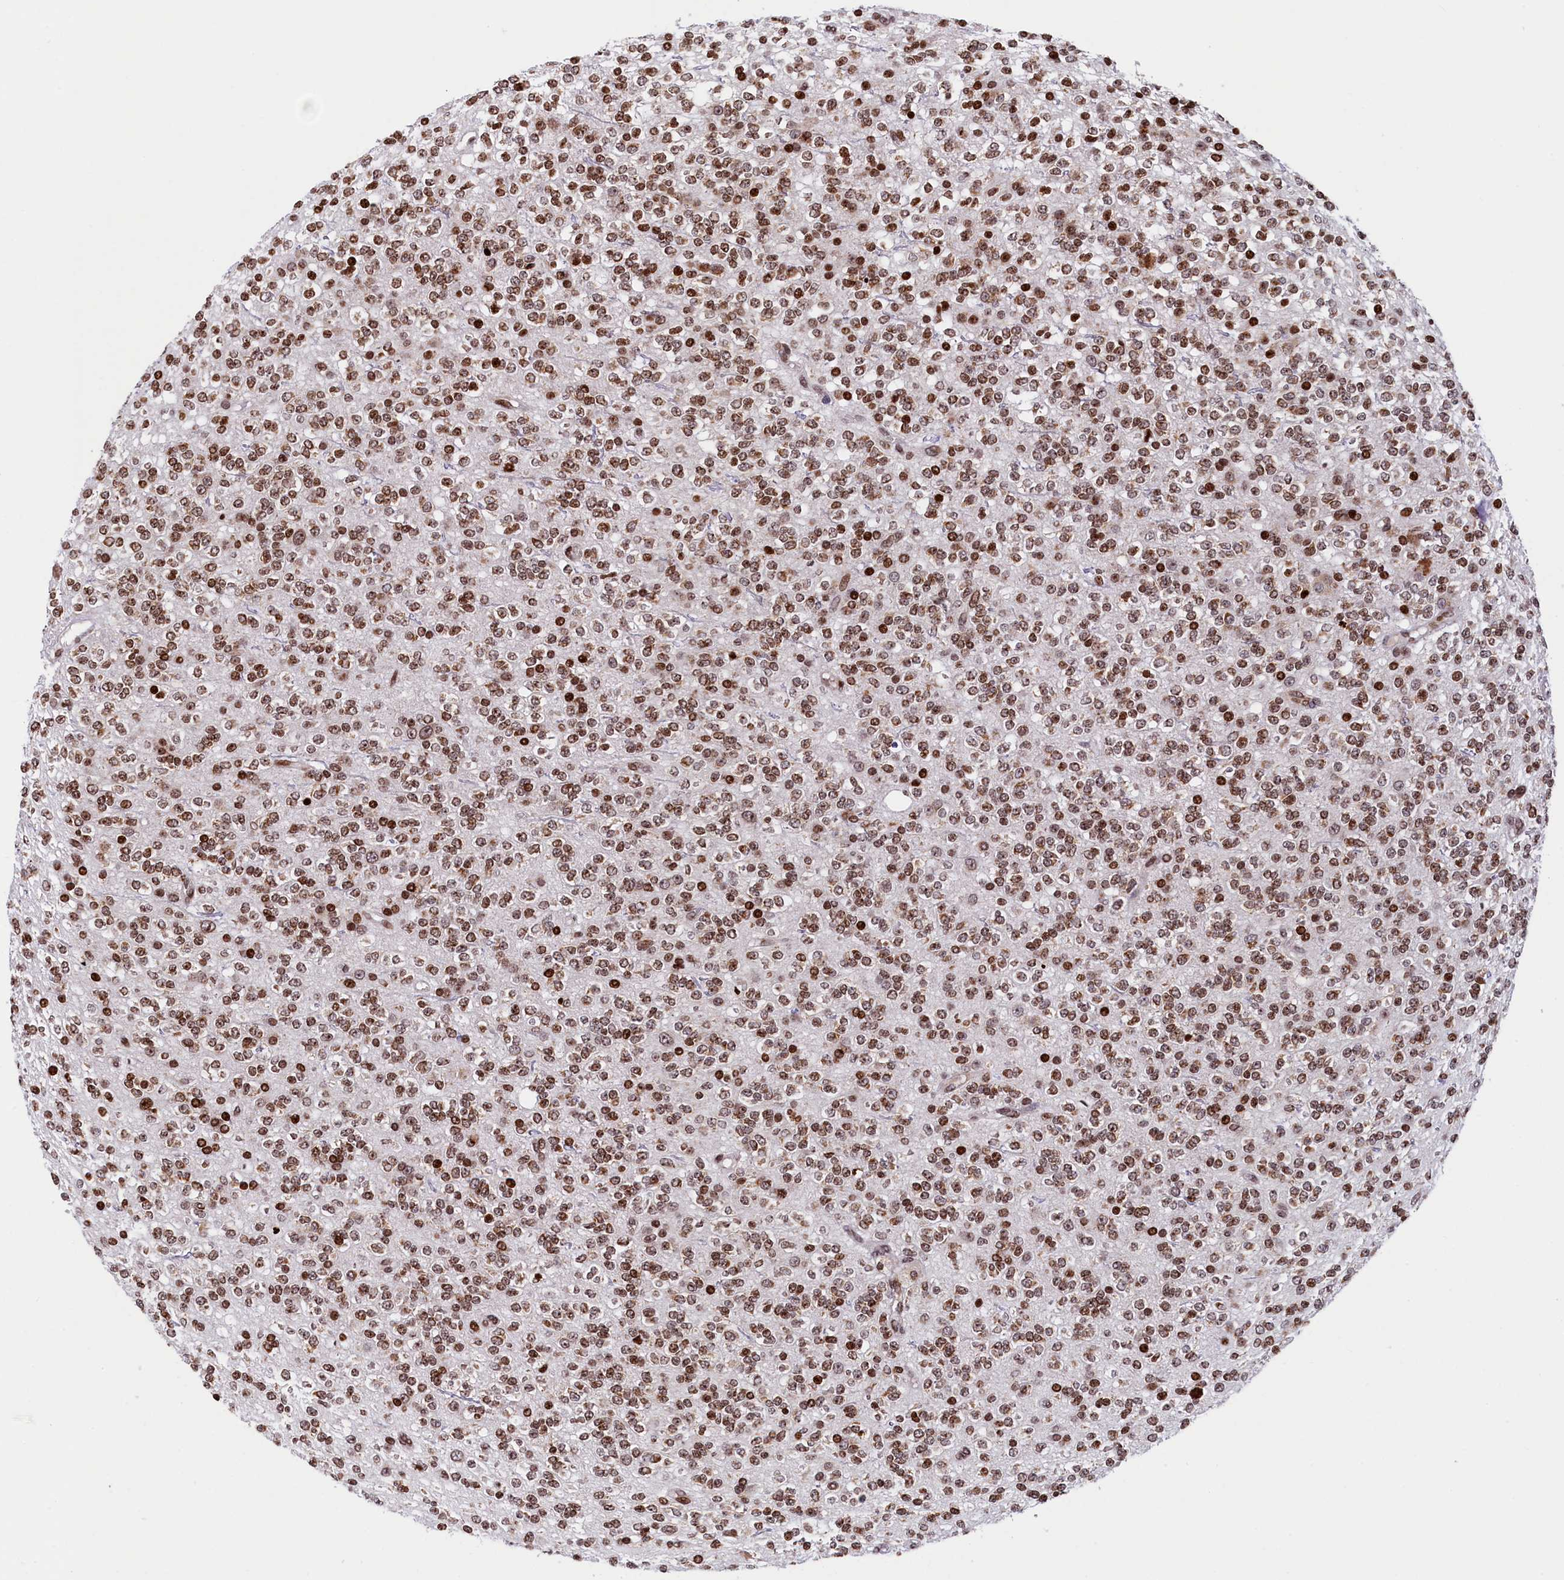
{"staining": {"intensity": "moderate", "quantity": ">75%", "location": "nuclear"}, "tissue": "glioma", "cell_type": "Tumor cells", "image_type": "cancer", "snomed": [{"axis": "morphology", "description": "Glioma, malignant, High grade"}, {"axis": "topography", "description": "Brain"}], "caption": "This is an image of immunohistochemistry (IHC) staining of high-grade glioma (malignant), which shows moderate positivity in the nuclear of tumor cells.", "gene": "TIMM29", "patient": {"sex": "male", "age": 34}}